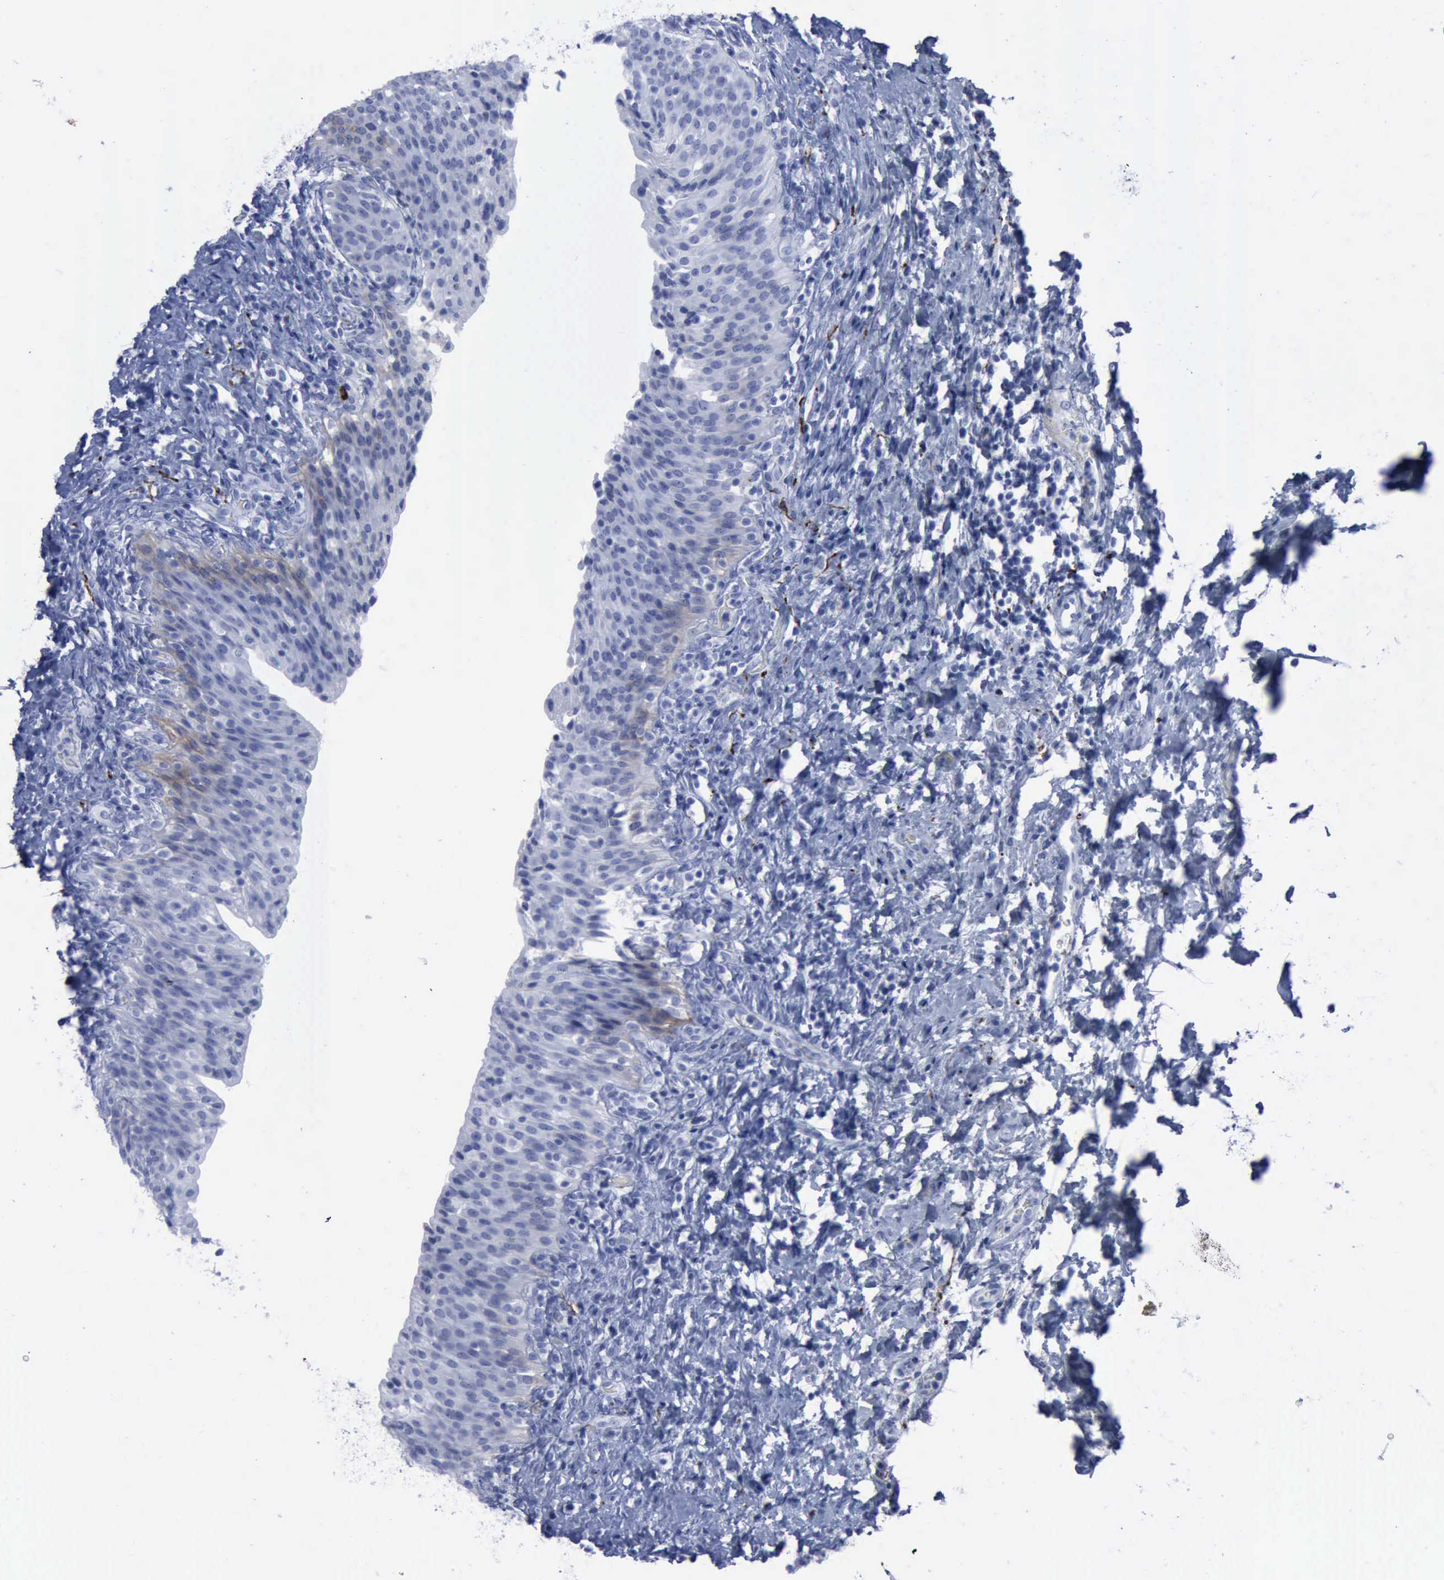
{"staining": {"intensity": "strong", "quantity": "<25%", "location": "cytoplasmic/membranous"}, "tissue": "urinary bladder", "cell_type": "Urothelial cells", "image_type": "normal", "snomed": [{"axis": "morphology", "description": "Normal tissue, NOS"}, {"axis": "topography", "description": "Urinary bladder"}], "caption": "The micrograph displays a brown stain indicating the presence of a protein in the cytoplasmic/membranous of urothelial cells in urinary bladder.", "gene": "NGFR", "patient": {"sex": "male", "age": 51}}